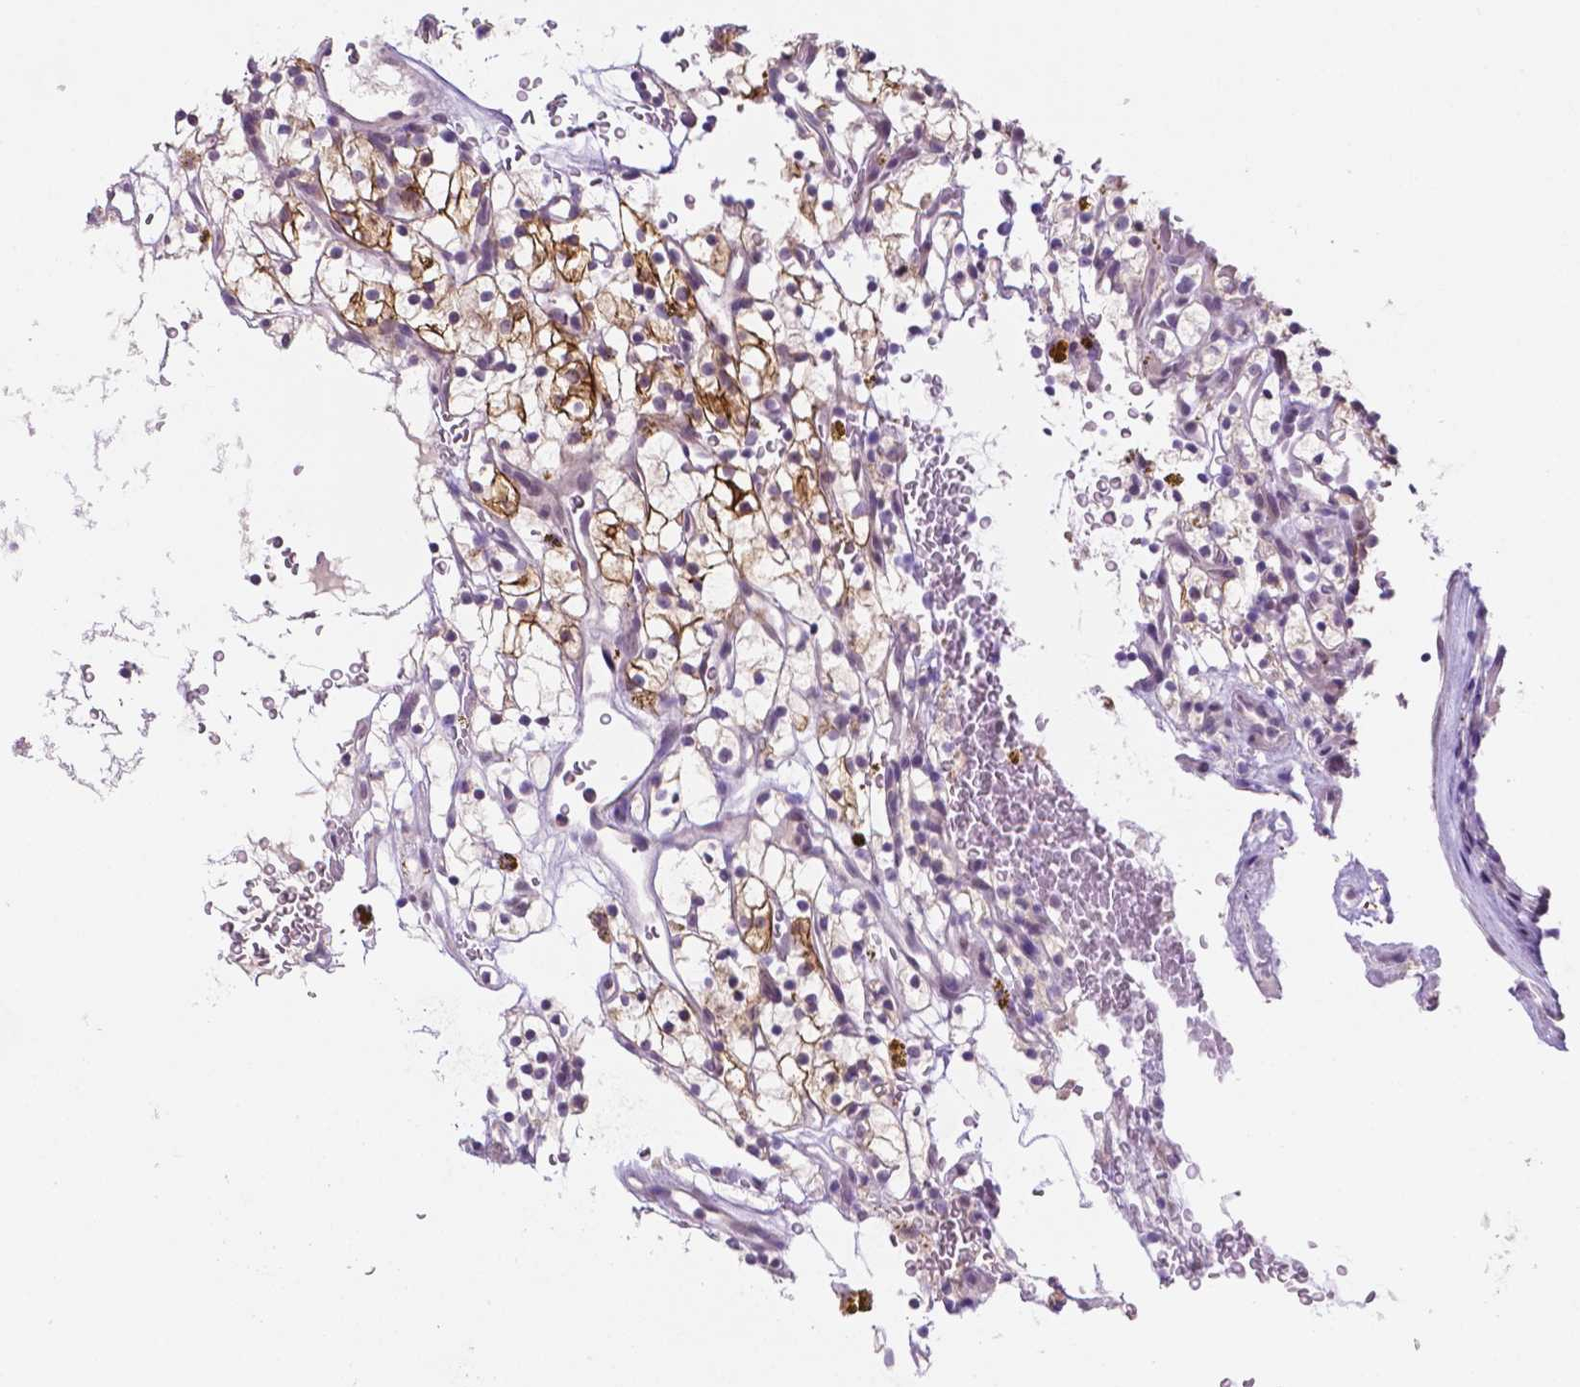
{"staining": {"intensity": "moderate", "quantity": "25%-75%", "location": "cytoplasmic/membranous"}, "tissue": "renal cancer", "cell_type": "Tumor cells", "image_type": "cancer", "snomed": [{"axis": "morphology", "description": "Adenocarcinoma, NOS"}, {"axis": "topography", "description": "Kidney"}], "caption": "Brown immunohistochemical staining in human renal cancer (adenocarcinoma) displays moderate cytoplasmic/membranous expression in about 25%-75% of tumor cells.", "gene": "SHLD3", "patient": {"sex": "female", "age": 64}}